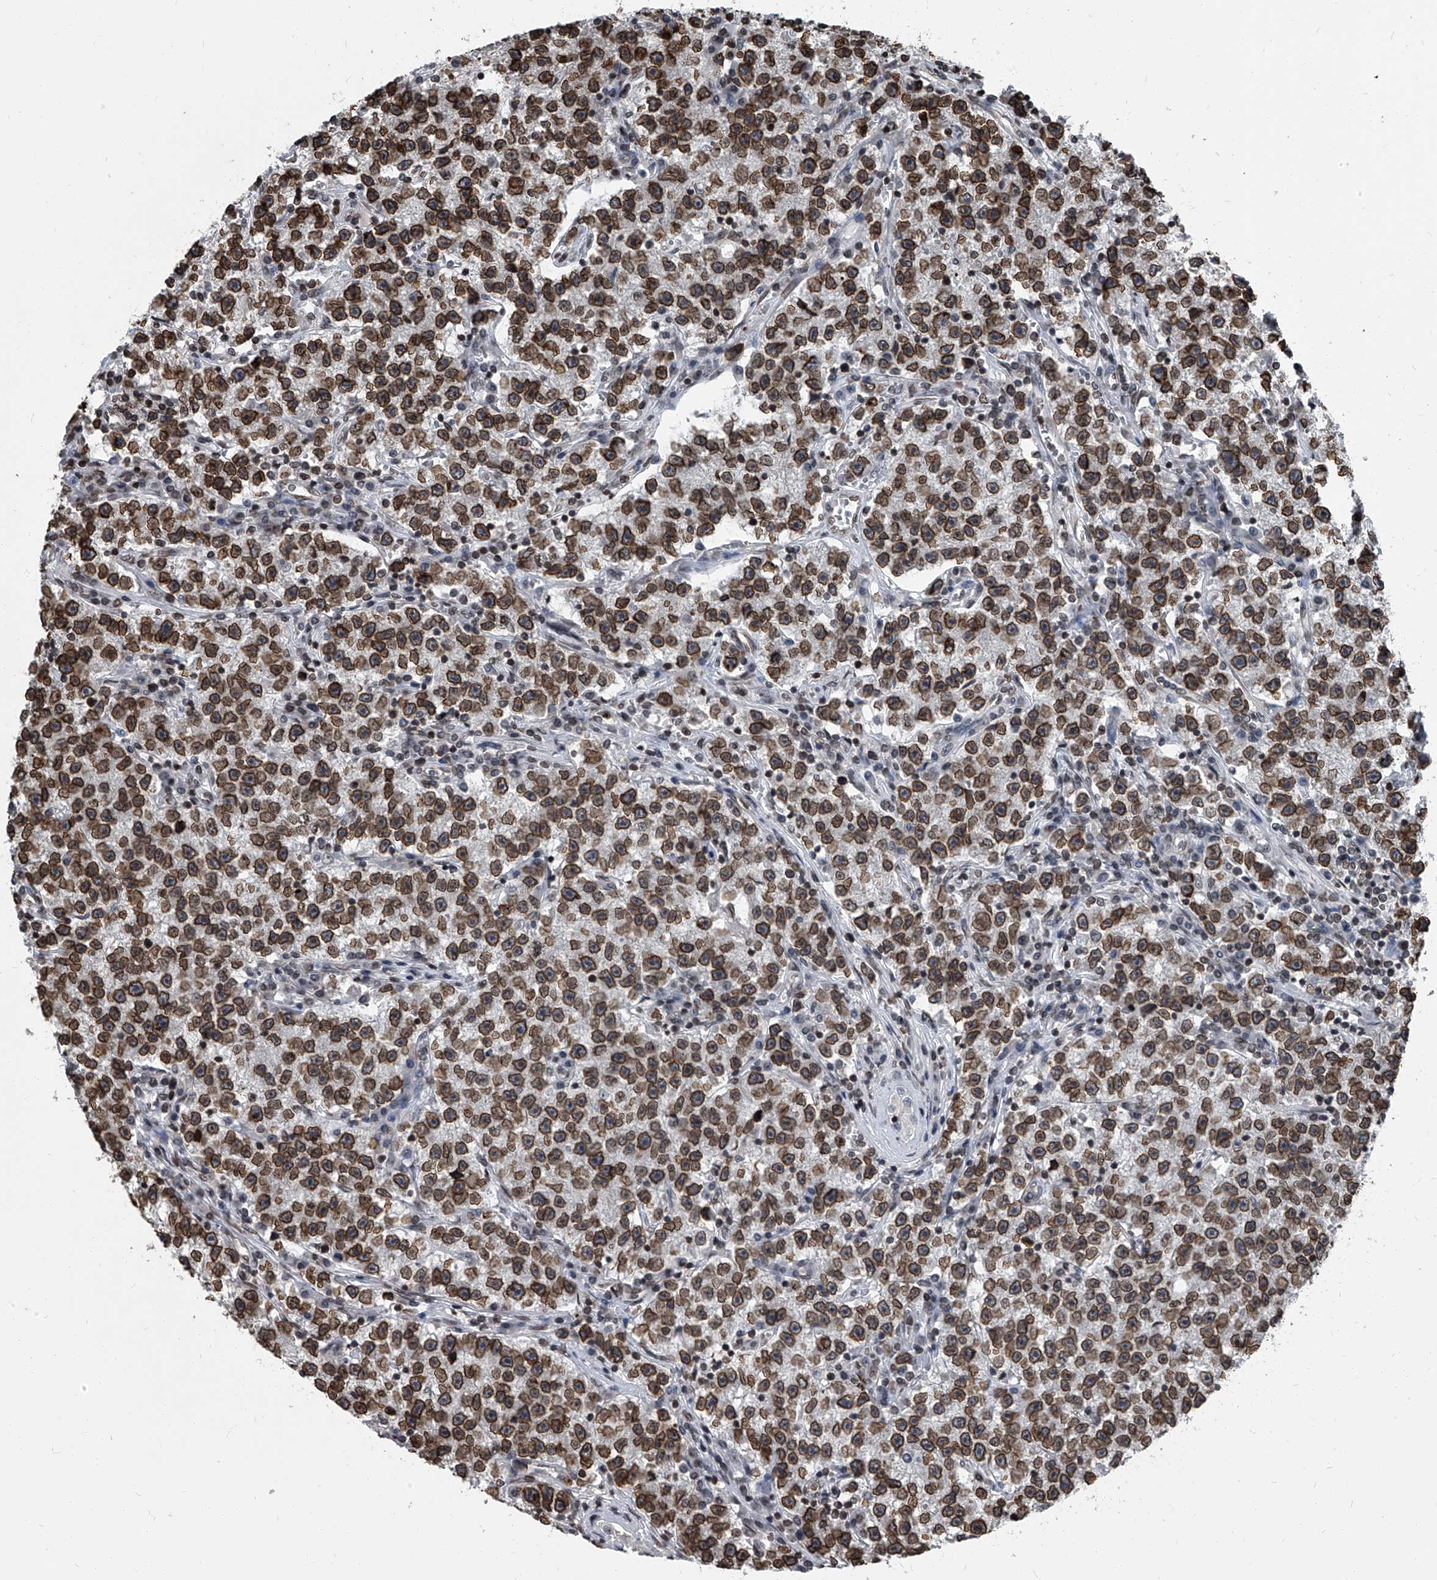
{"staining": {"intensity": "moderate", "quantity": ">75%", "location": "cytoplasmic/membranous,nuclear"}, "tissue": "testis cancer", "cell_type": "Tumor cells", "image_type": "cancer", "snomed": [{"axis": "morphology", "description": "Seminoma, NOS"}, {"axis": "topography", "description": "Testis"}], "caption": "DAB (3,3'-diaminobenzidine) immunohistochemical staining of testis cancer (seminoma) shows moderate cytoplasmic/membranous and nuclear protein staining in about >75% of tumor cells. (IHC, brightfield microscopy, high magnification).", "gene": "PHF20", "patient": {"sex": "male", "age": 22}}